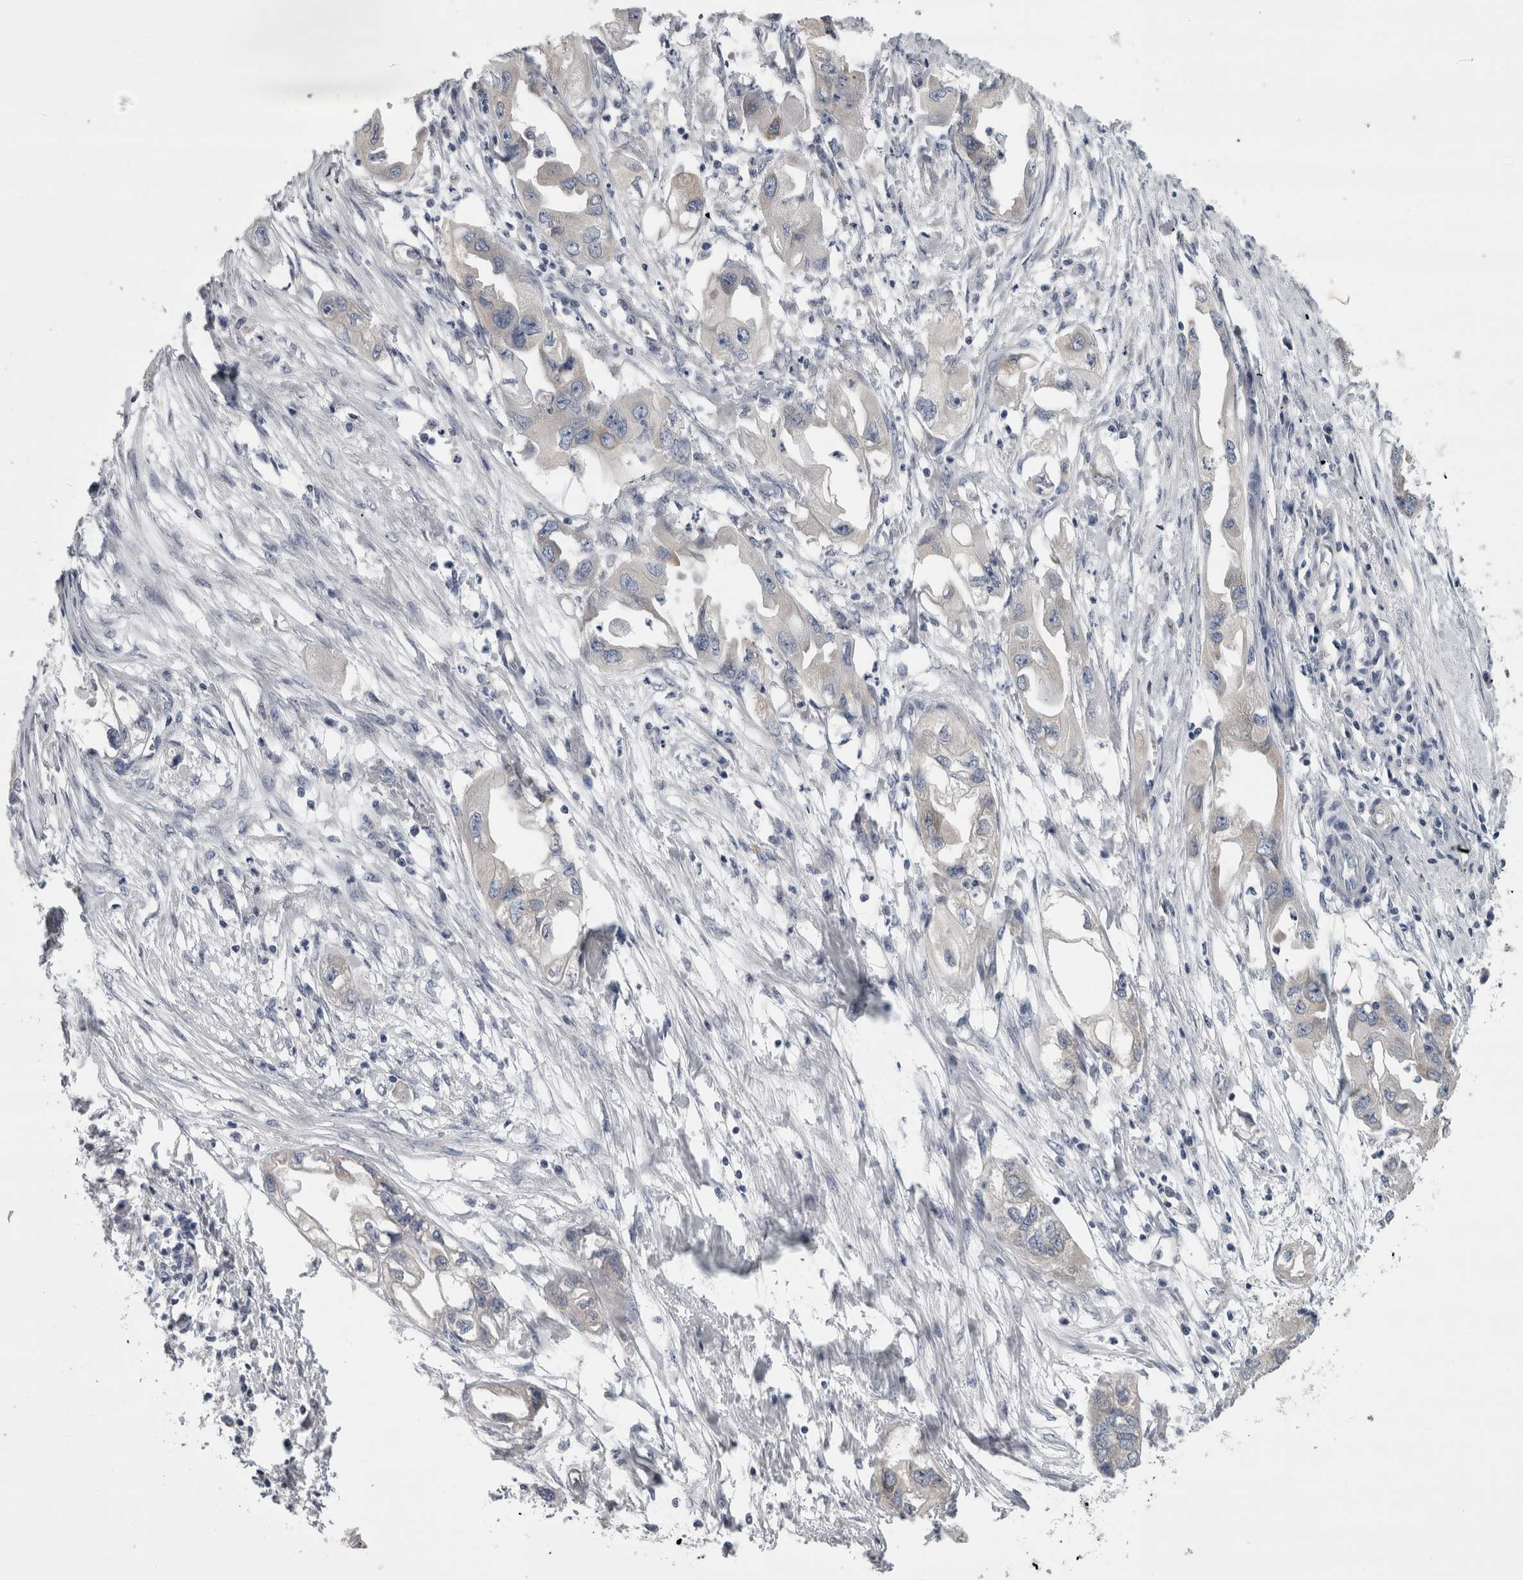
{"staining": {"intensity": "negative", "quantity": "none", "location": "none"}, "tissue": "endometrial cancer", "cell_type": "Tumor cells", "image_type": "cancer", "snomed": [{"axis": "morphology", "description": "Adenocarcinoma, NOS"}, {"axis": "morphology", "description": "Adenocarcinoma, metastatic, NOS"}, {"axis": "topography", "description": "Adipose tissue"}, {"axis": "topography", "description": "Endometrium"}], "caption": "The IHC micrograph has no significant positivity in tumor cells of adenocarcinoma (endometrial) tissue.", "gene": "PRRC2C", "patient": {"sex": "female", "age": 67}}